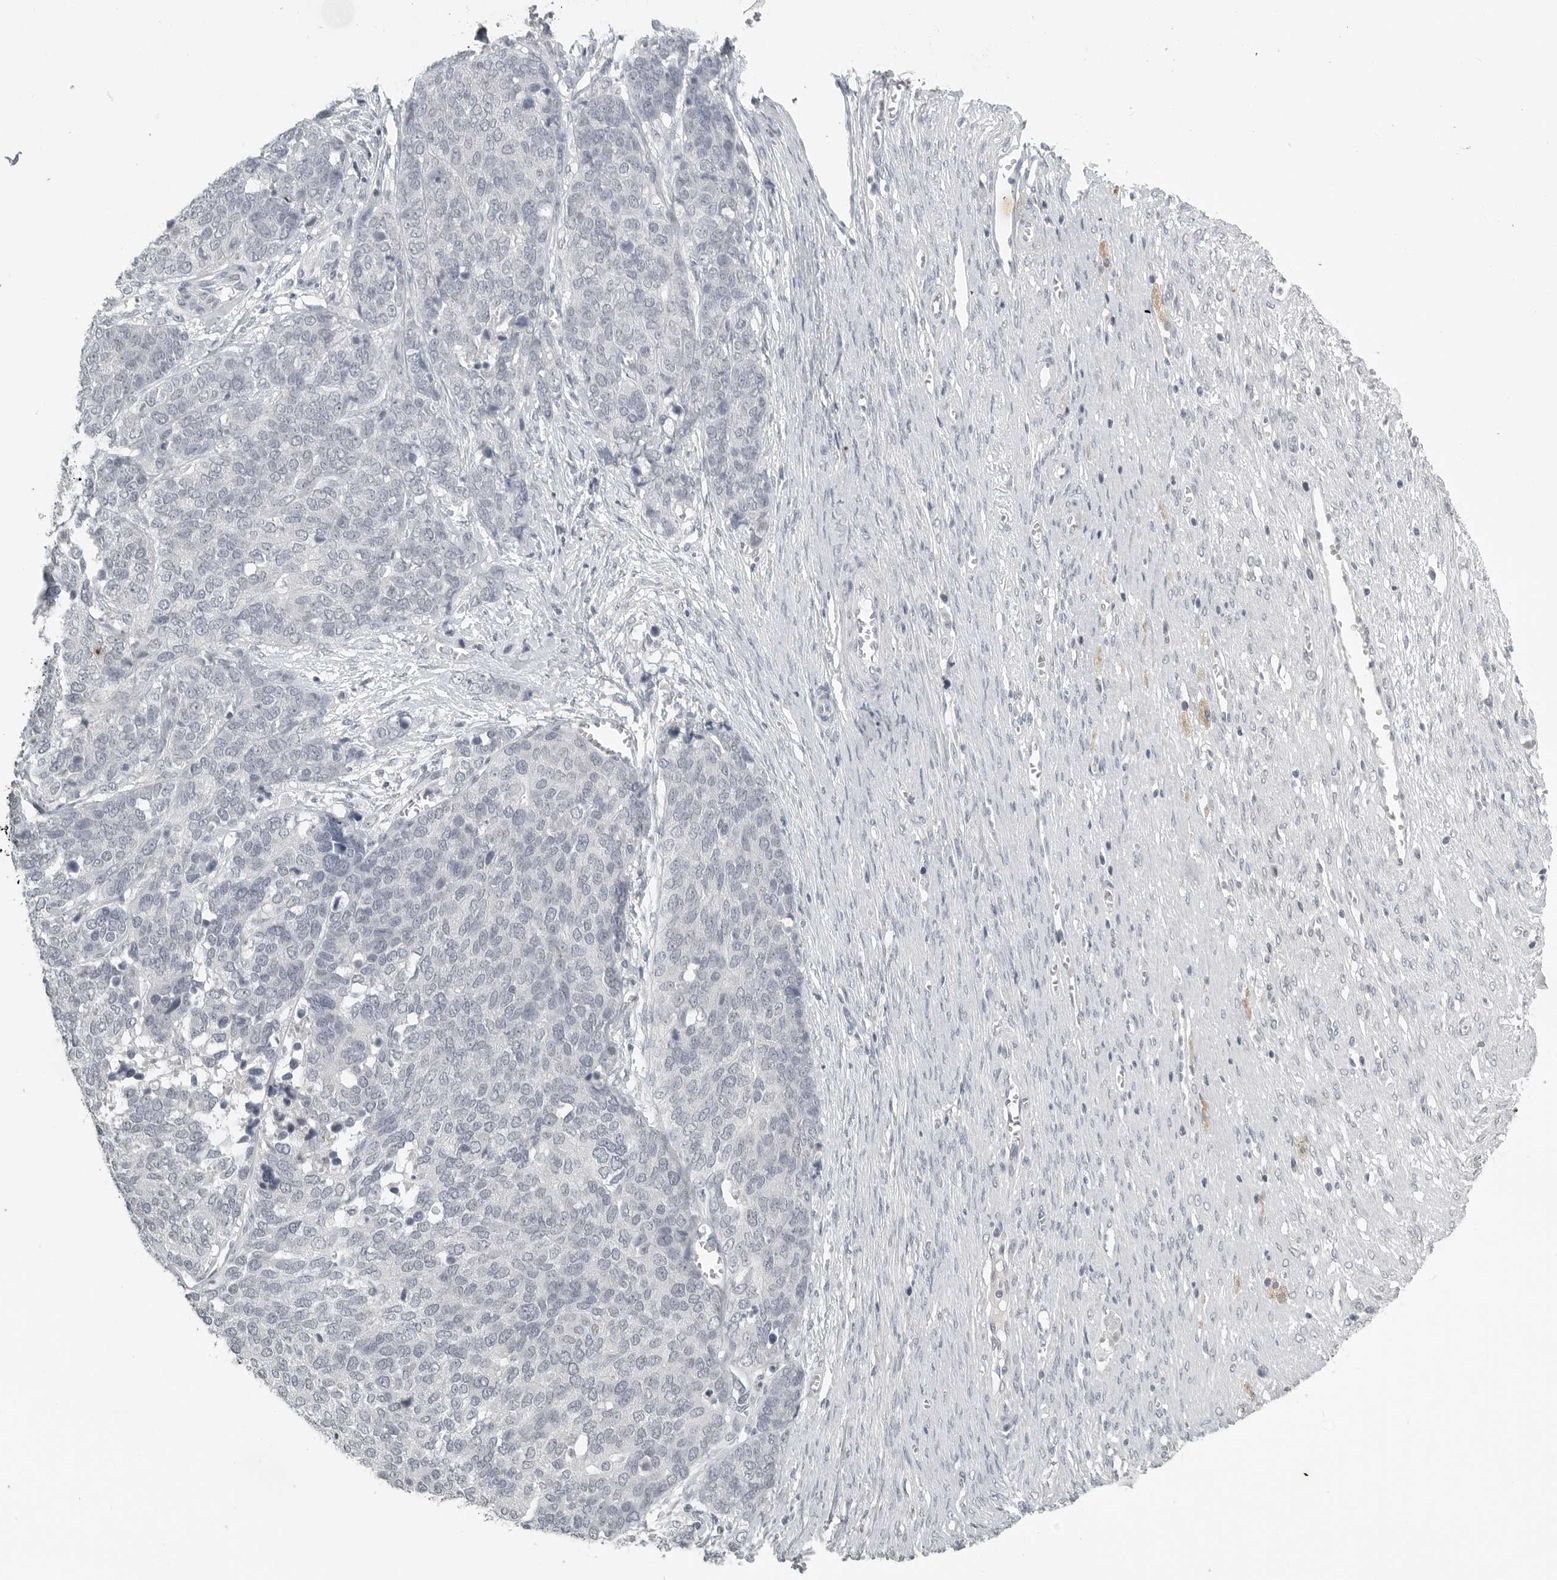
{"staining": {"intensity": "negative", "quantity": "none", "location": "none"}, "tissue": "ovarian cancer", "cell_type": "Tumor cells", "image_type": "cancer", "snomed": [{"axis": "morphology", "description": "Cystadenocarcinoma, serous, NOS"}, {"axis": "topography", "description": "Ovary"}], "caption": "Serous cystadenocarcinoma (ovarian) was stained to show a protein in brown. There is no significant expression in tumor cells.", "gene": "BPIFA1", "patient": {"sex": "female", "age": 44}}